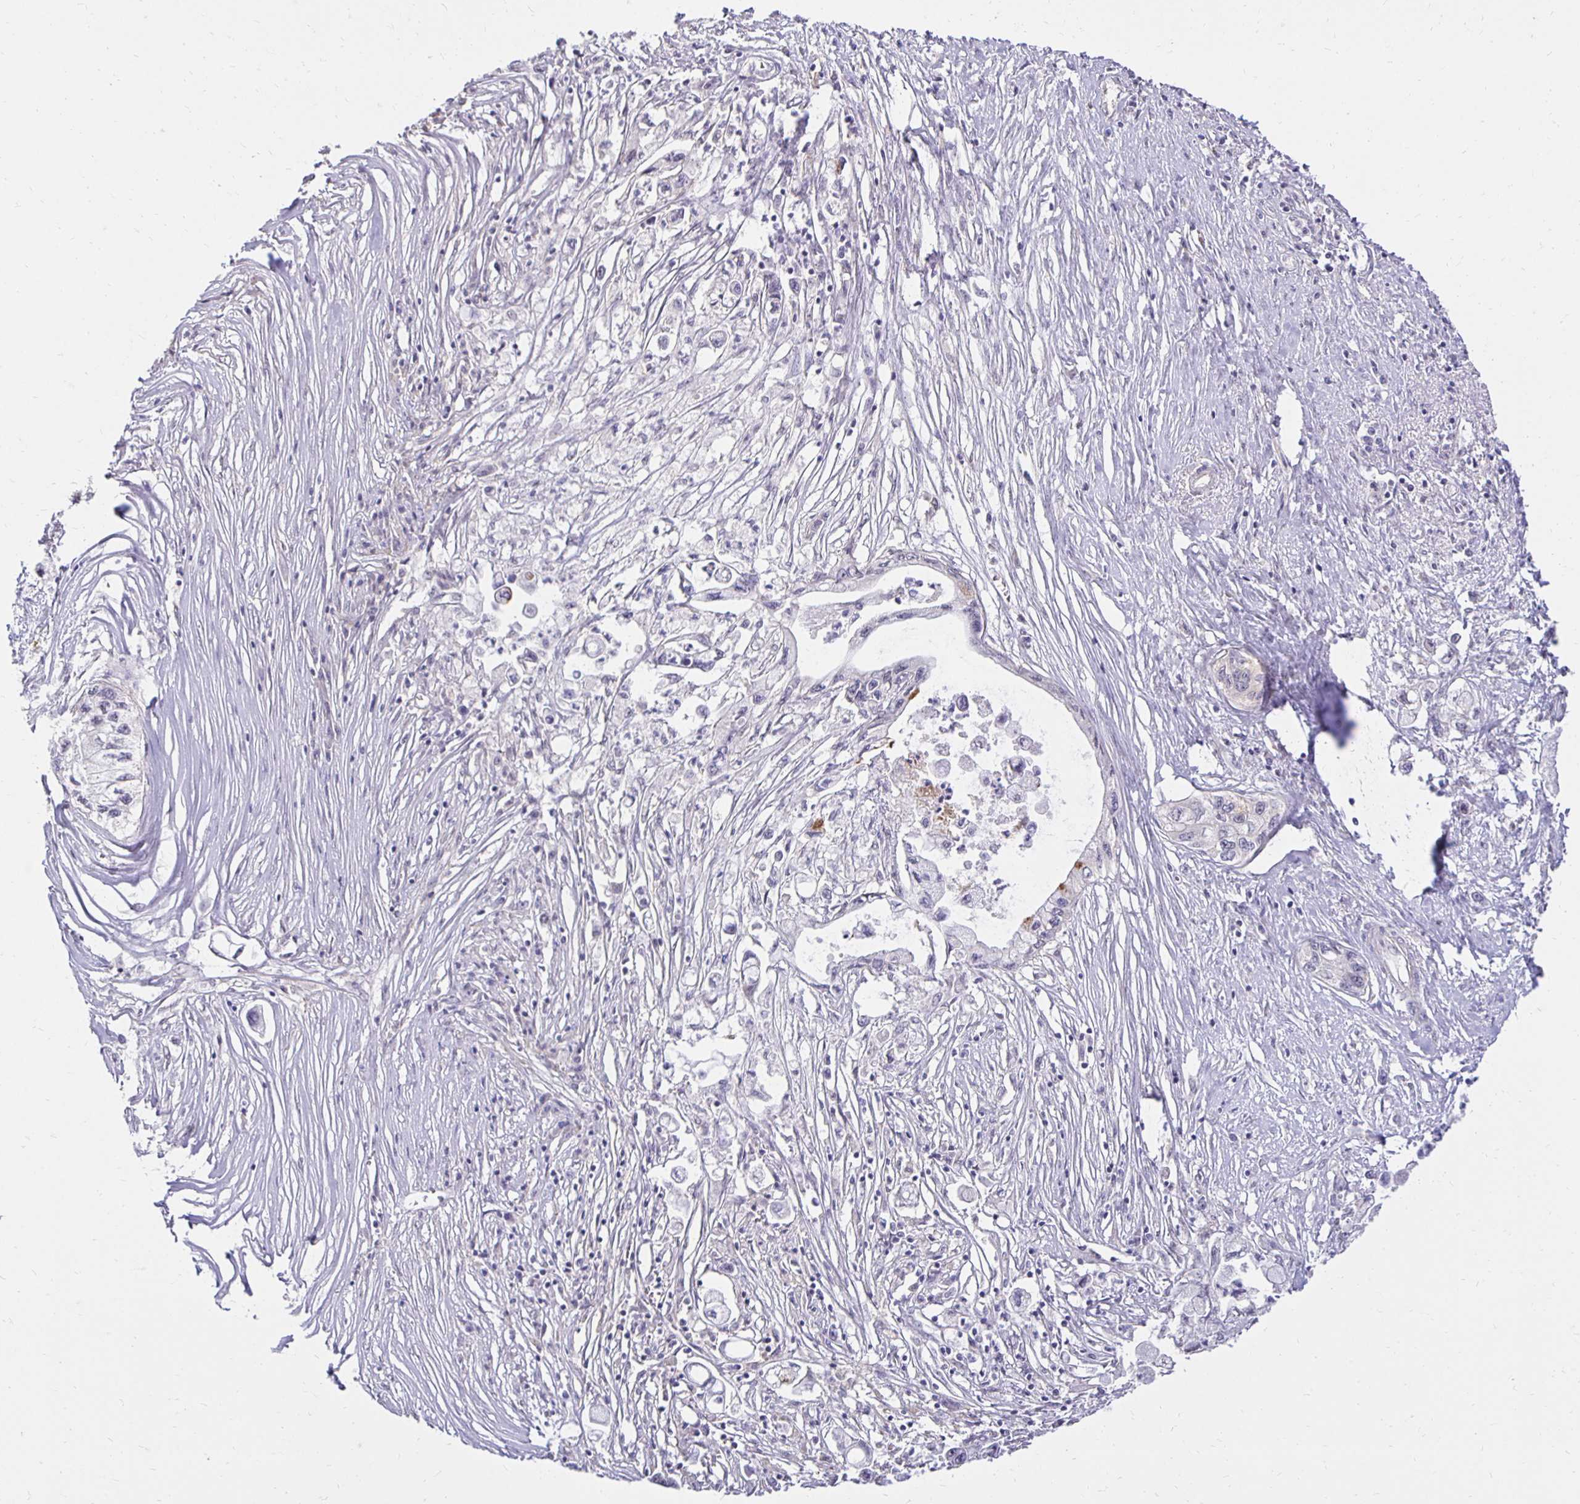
{"staining": {"intensity": "negative", "quantity": "none", "location": "none"}, "tissue": "pancreatic cancer", "cell_type": "Tumor cells", "image_type": "cancer", "snomed": [{"axis": "morphology", "description": "Adenocarcinoma, NOS"}, {"axis": "topography", "description": "Pancreas"}], "caption": "High power microscopy histopathology image of an immunohistochemistry micrograph of pancreatic cancer (adenocarcinoma), revealing no significant positivity in tumor cells. The staining is performed using DAB brown chromogen with nuclei counter-stained in using hematoxylin.", "gene": "PNPLA3", "patient": {"sex": "male", "age": 61}}